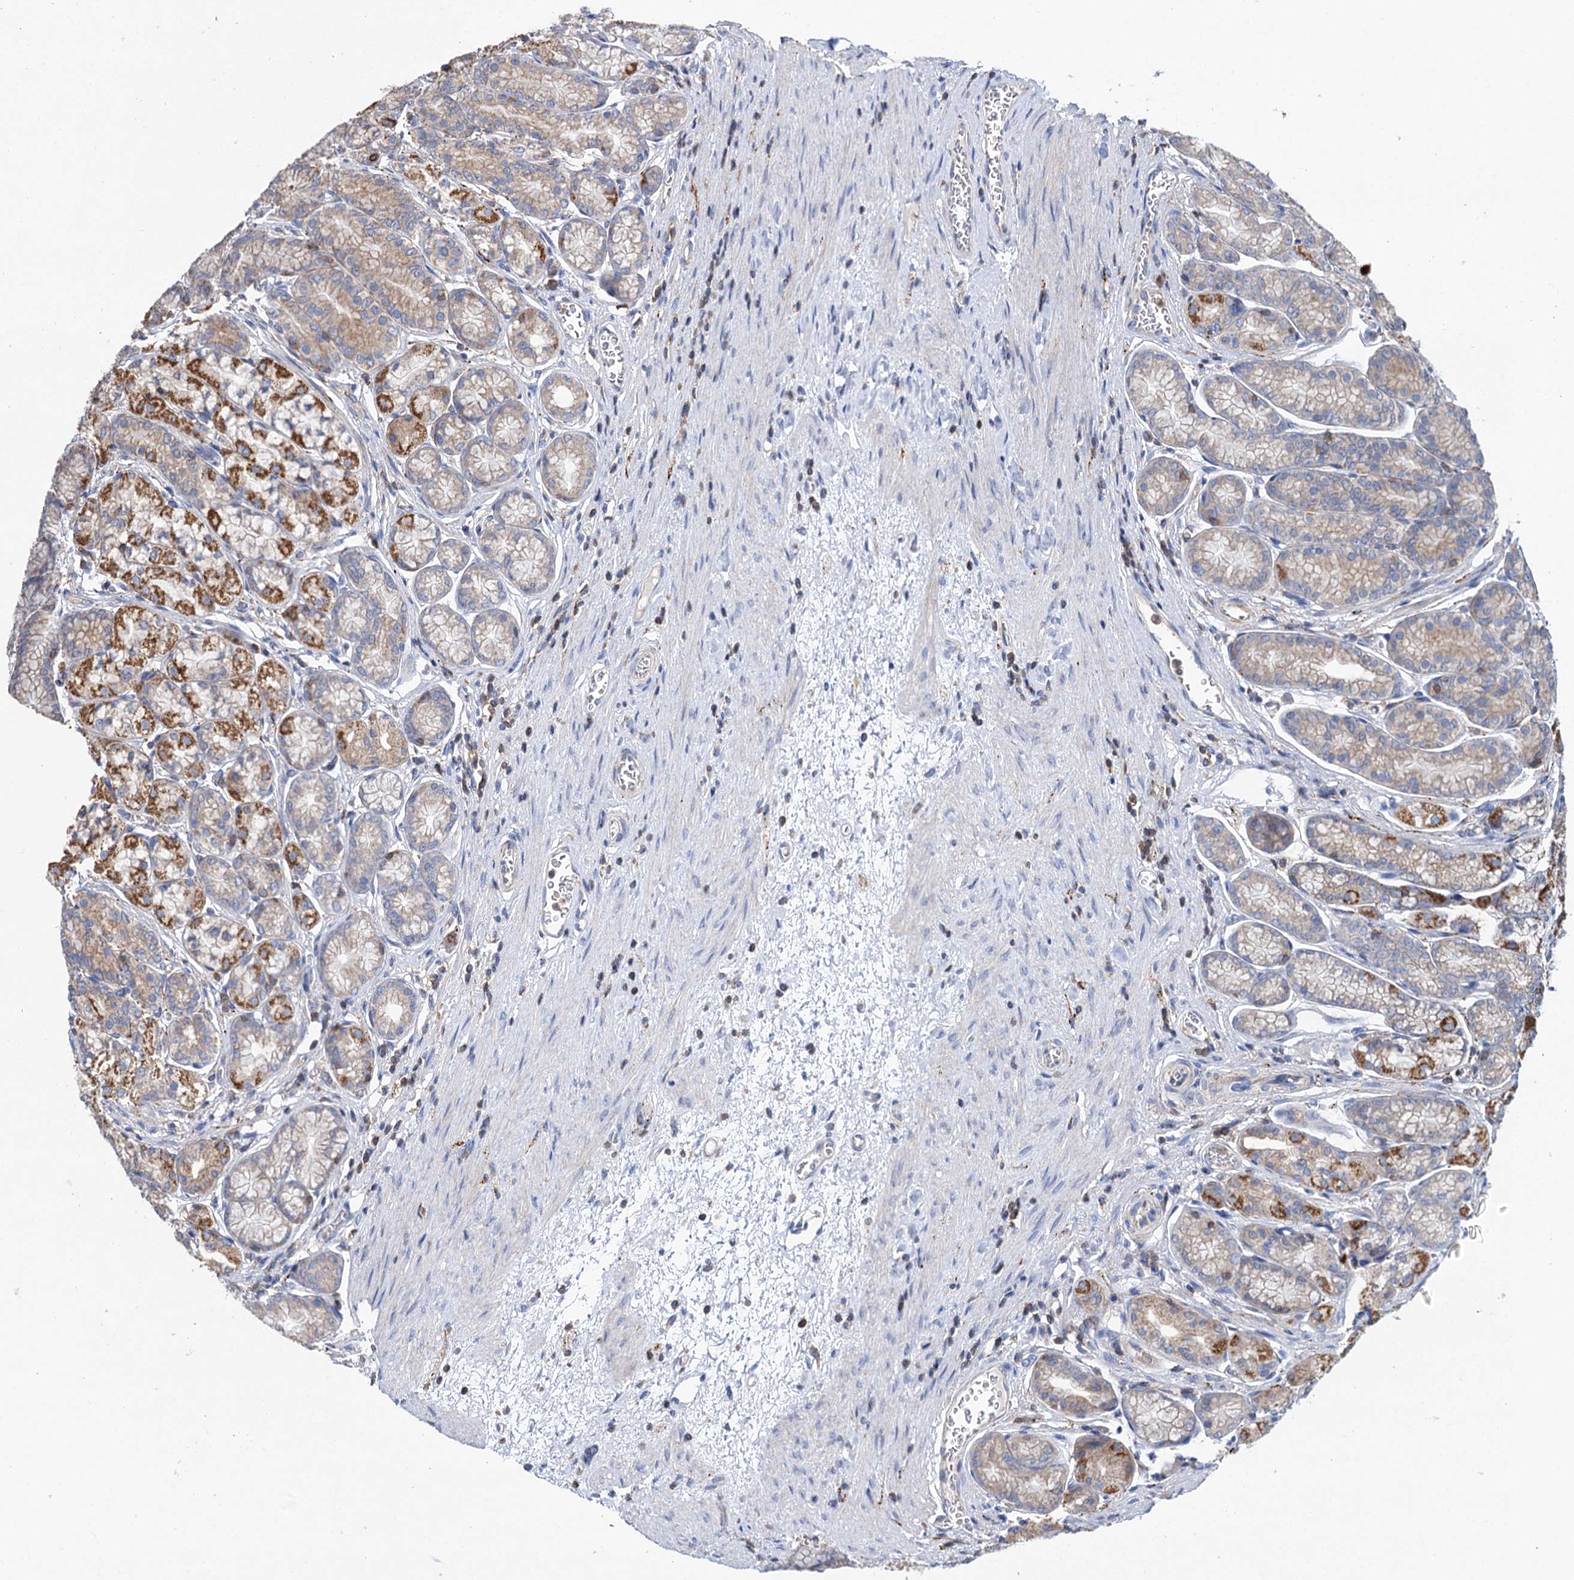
{"staining": {"intensity": "moderate", "quantity": "25%-75%", "location": "cytoplasmic/membranous"}, "tissue": "stomach", "cell_type": "Glandular cells", "image_type": "normal", "snomed": [{"axis": "morphology", "description": "Normal tissue, NOS"}, {"axis": "morphology", "description": "Adenocarcinoma, NOS"}, {"axis": "morphology", "description": "Adenocarcinoma, High grade"}, {"axis": "topography", "description": "Stomach, upper"}, {"axis": "topography", "description": "Stomach"}], "caption": "Approximately 25%-75% of glandular cells in normal human stomach reveal moderate cytoplasmic/membranous protein staining as visualized by brown immunohistochemical staining.", "gene": "UBASH3B", "patient": {"sex": "female", "age": 65}}